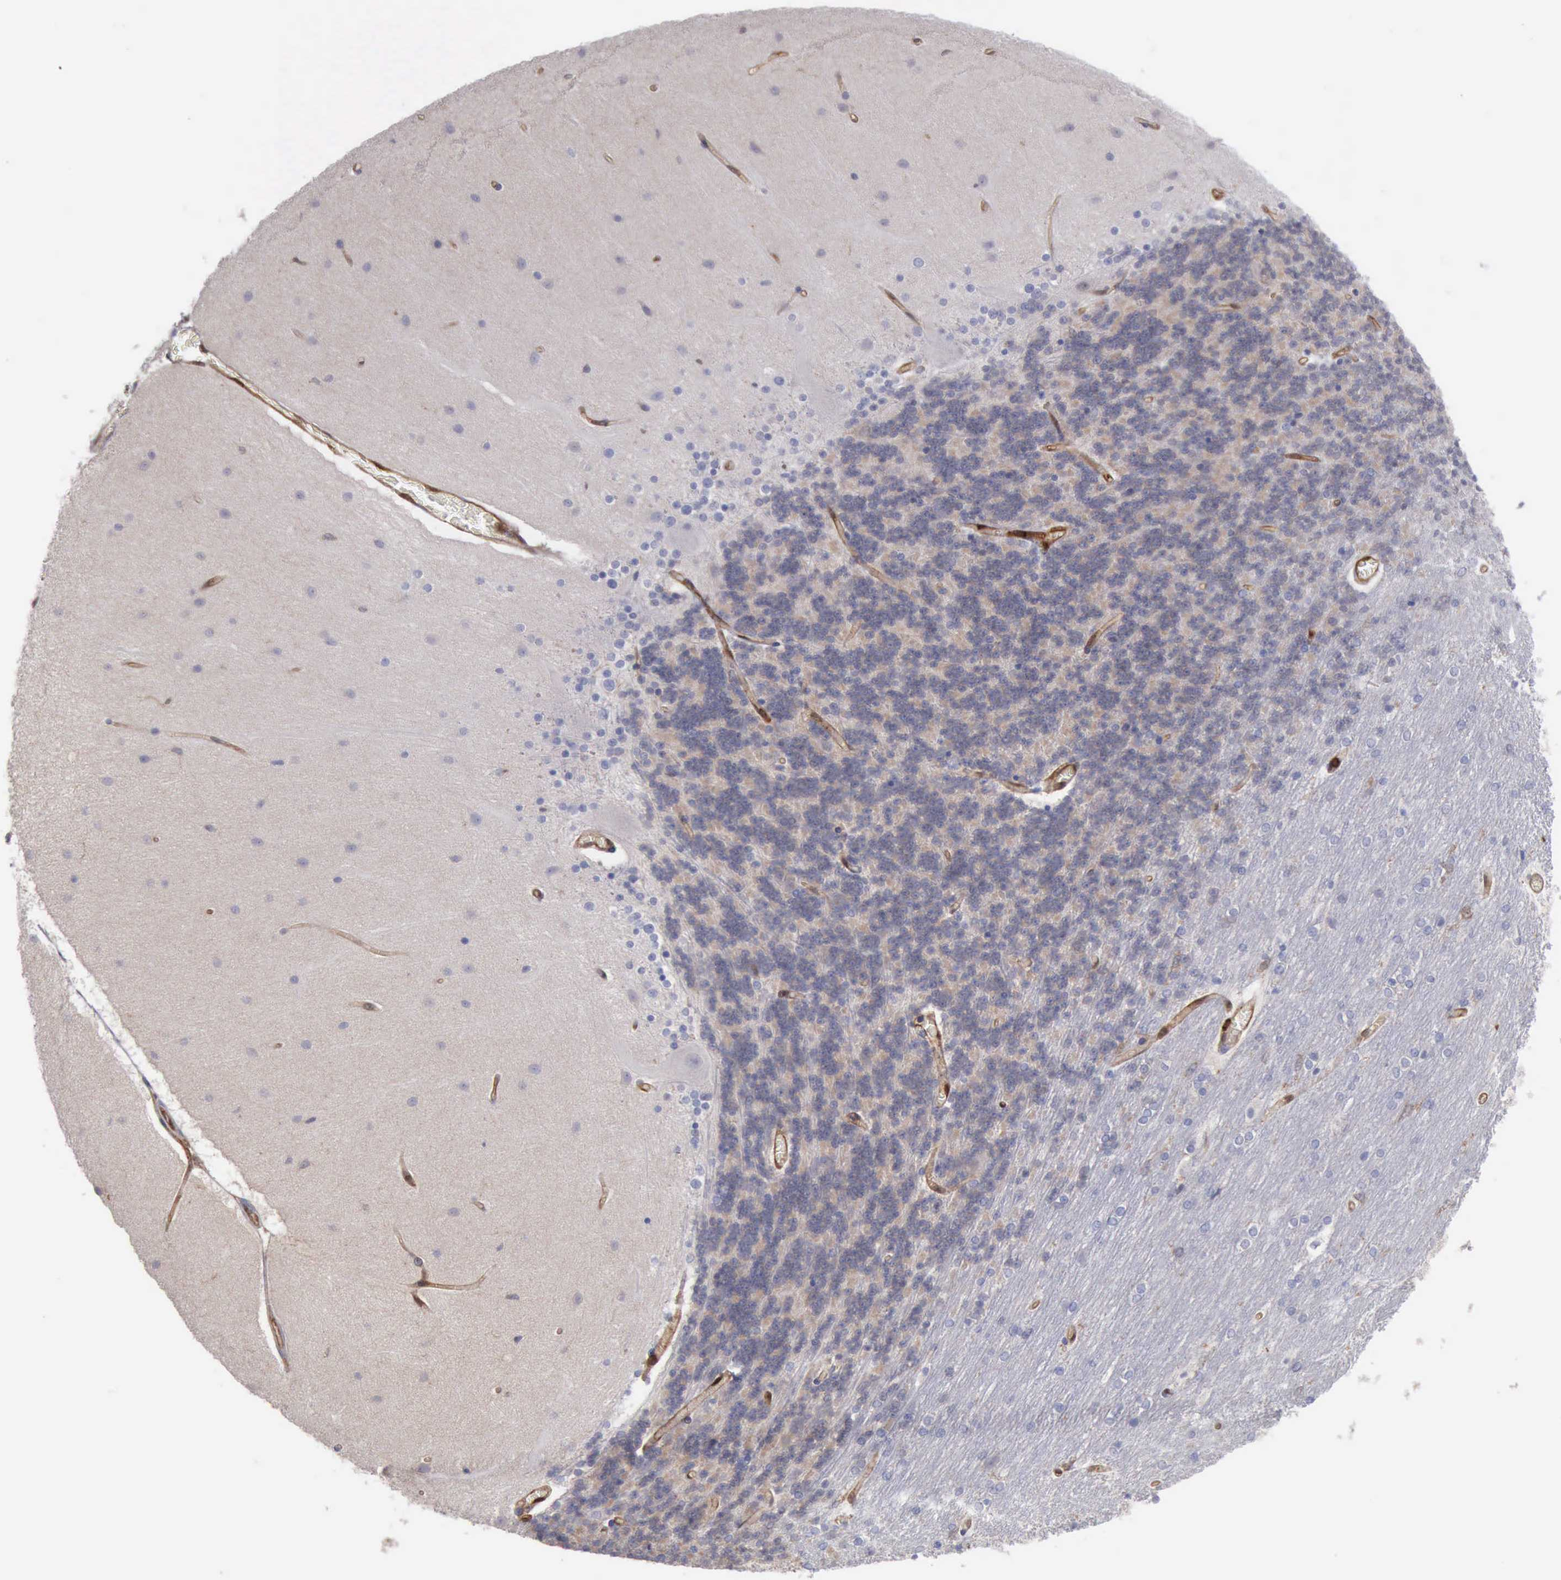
{"staining": {"intensity": "weak", "quantity": ">75%", "location": "cytoplasmic/membranous"}, "tissue": "cerebellum", "cell_type": "Cells in granular layer", "image_type": "normal", "snomed": [{"axis": "morphology", "description": "Squamous cell carcinoma, NOS"}, {"axis": "topography", "description": "Skin"}, {"axis": "topography", "description": "Anal"}], "caption": "This is a photomicrograph of immunohistochemistry (IHC) staining of benign cerebellum, which shows weak positivity in the cytoplasmic/membranous of cells in granular layer.", "gene": "PDCD4", "patient": {"sex": "female", "age": 55}}